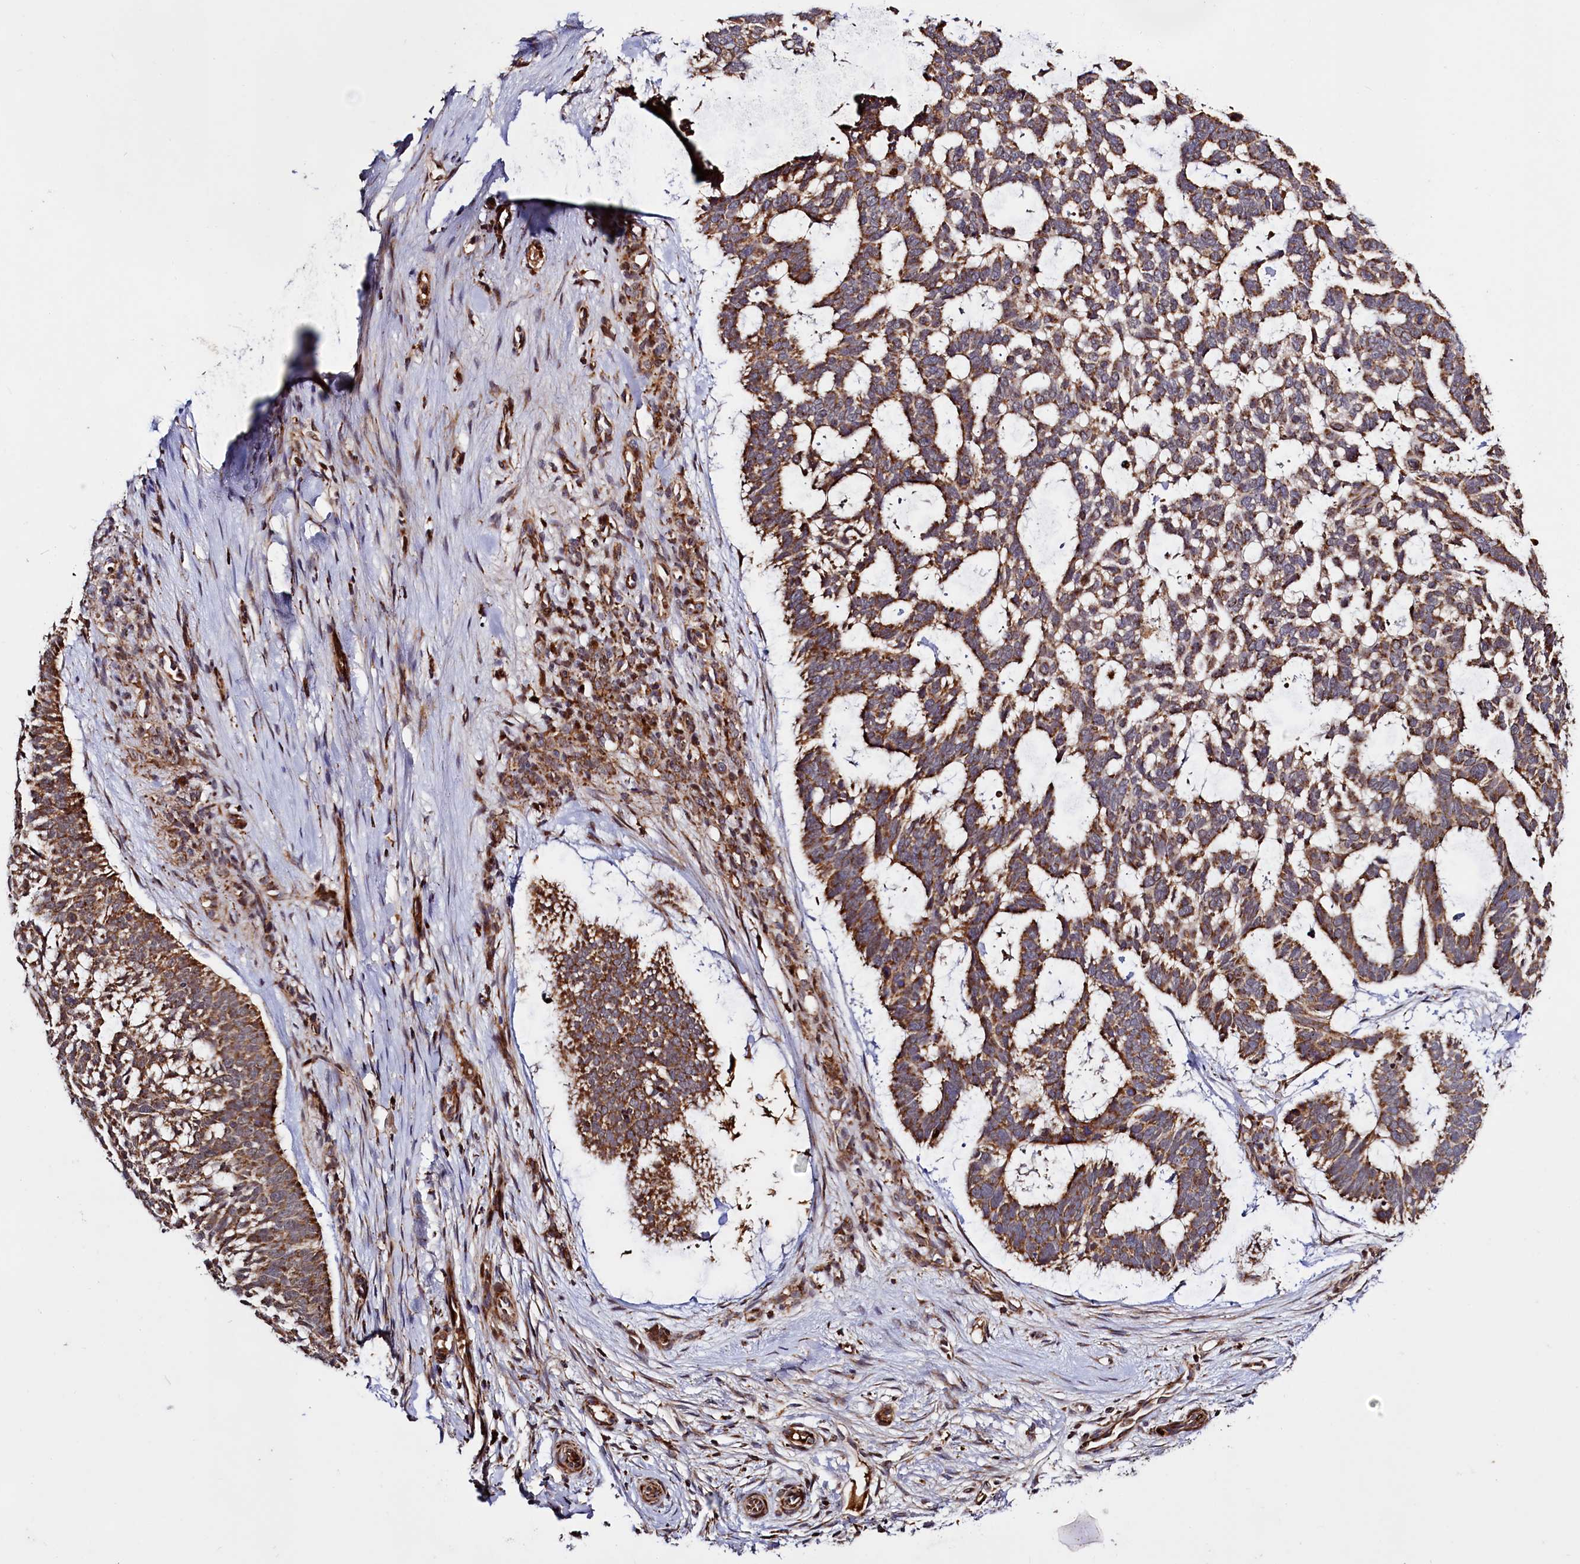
{"staining": {"intensity": "moderate", "quantity": ">75%", "location": "cytoplasmic/membranous"}, "tissue": "skin cancer", "cell_type": "Tumor cells", "image_type": "cancer", "snomed": [{"axis": "morphology", "description": "Basal cell carcinoma"}, {"axis": "topography", "description": "Skin"}], "caption": "Skin cancer tissue displays moderate cytoplasmic/membranous staining in approximately >75% of tumor cells", "gene": "DYNC2H1", "patient": {"sex": "male", "age": 88}}